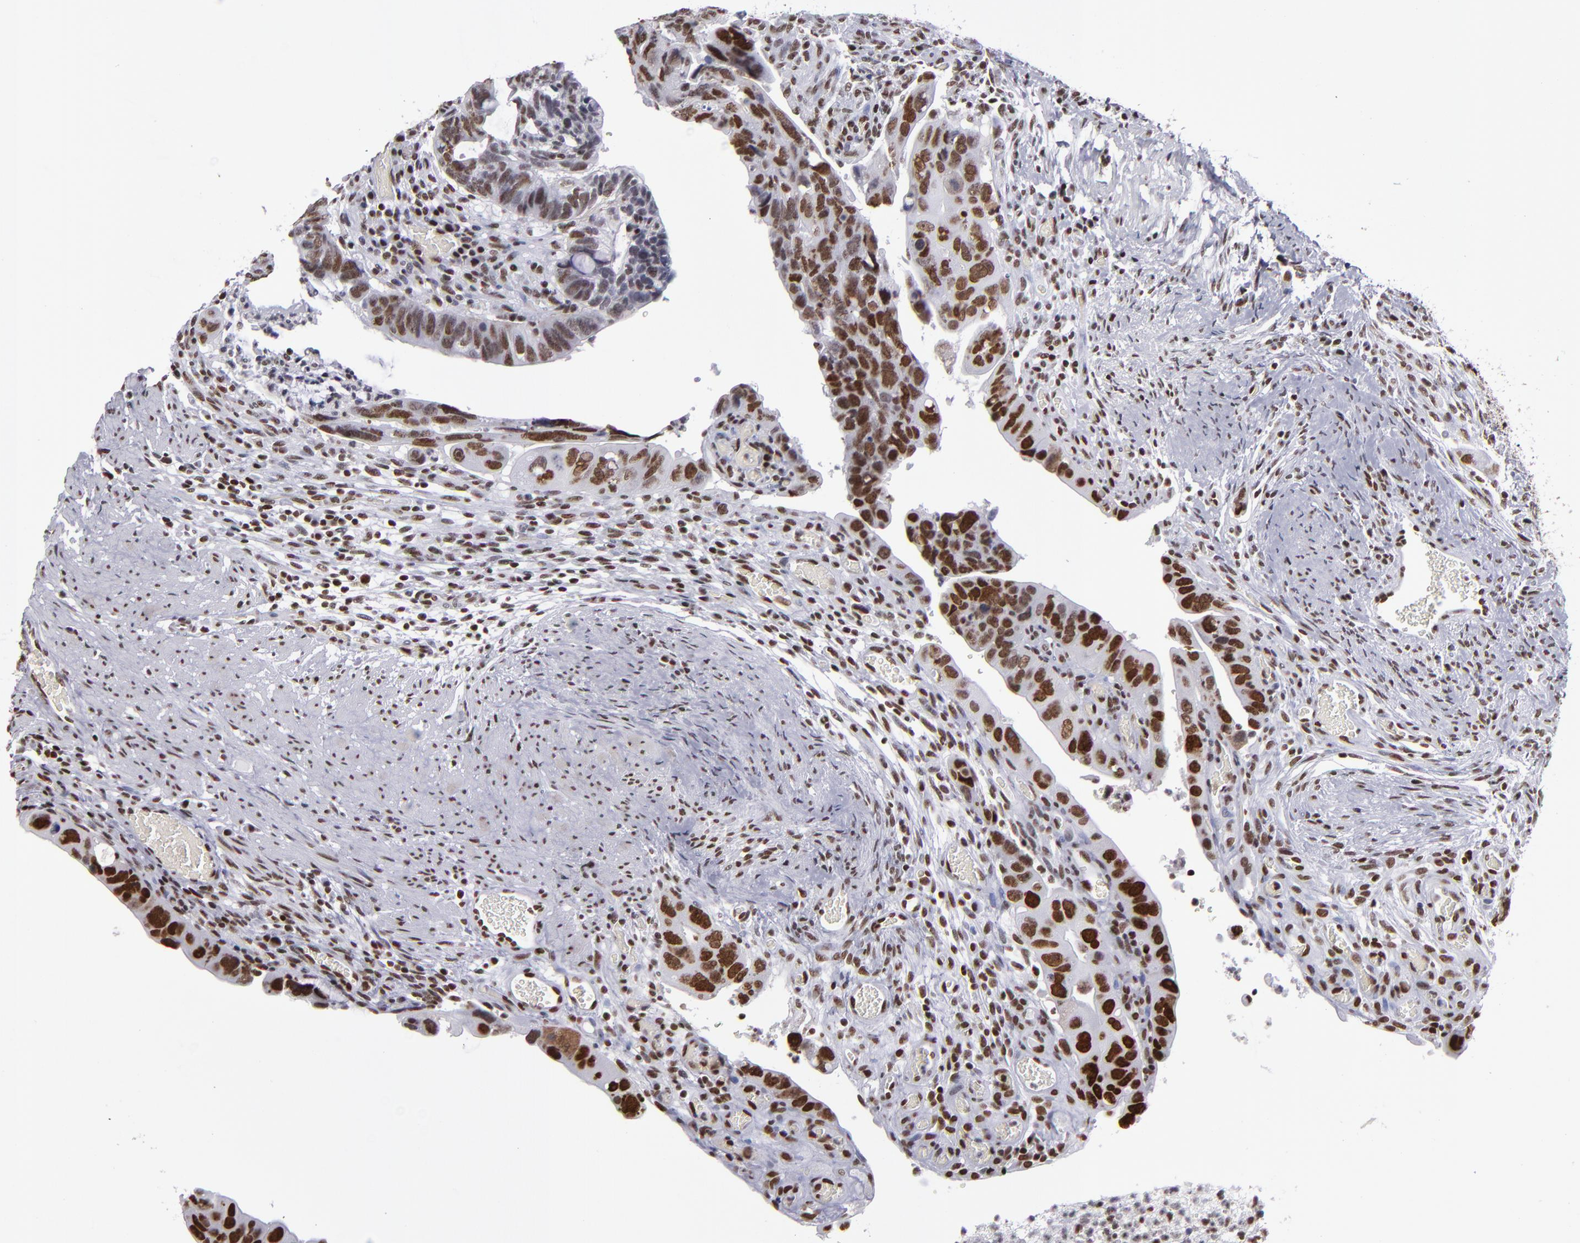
{"staining": {"intensity": "strong", "quantity": ">75%", "location": "nuclear"}, "tissue": "colorectal cancer", "cell_type": "Tumor cells", "image_type": "cancer", "snomed": [{"axis": "morphology", "description": "Adenocarcinoma, NOS"}, {"axis": "topography", "description": "Rectum"}], "caption": "Immunohistochemistry (IHC) histopathology image of adenocarcinoma (colorectal) stained for a protein (brown), which displays high levels of strong nuclear expression in about >75% of tumor cells.", "gene": "TERF2", "patient": {"sex": "male", "age": 53}}